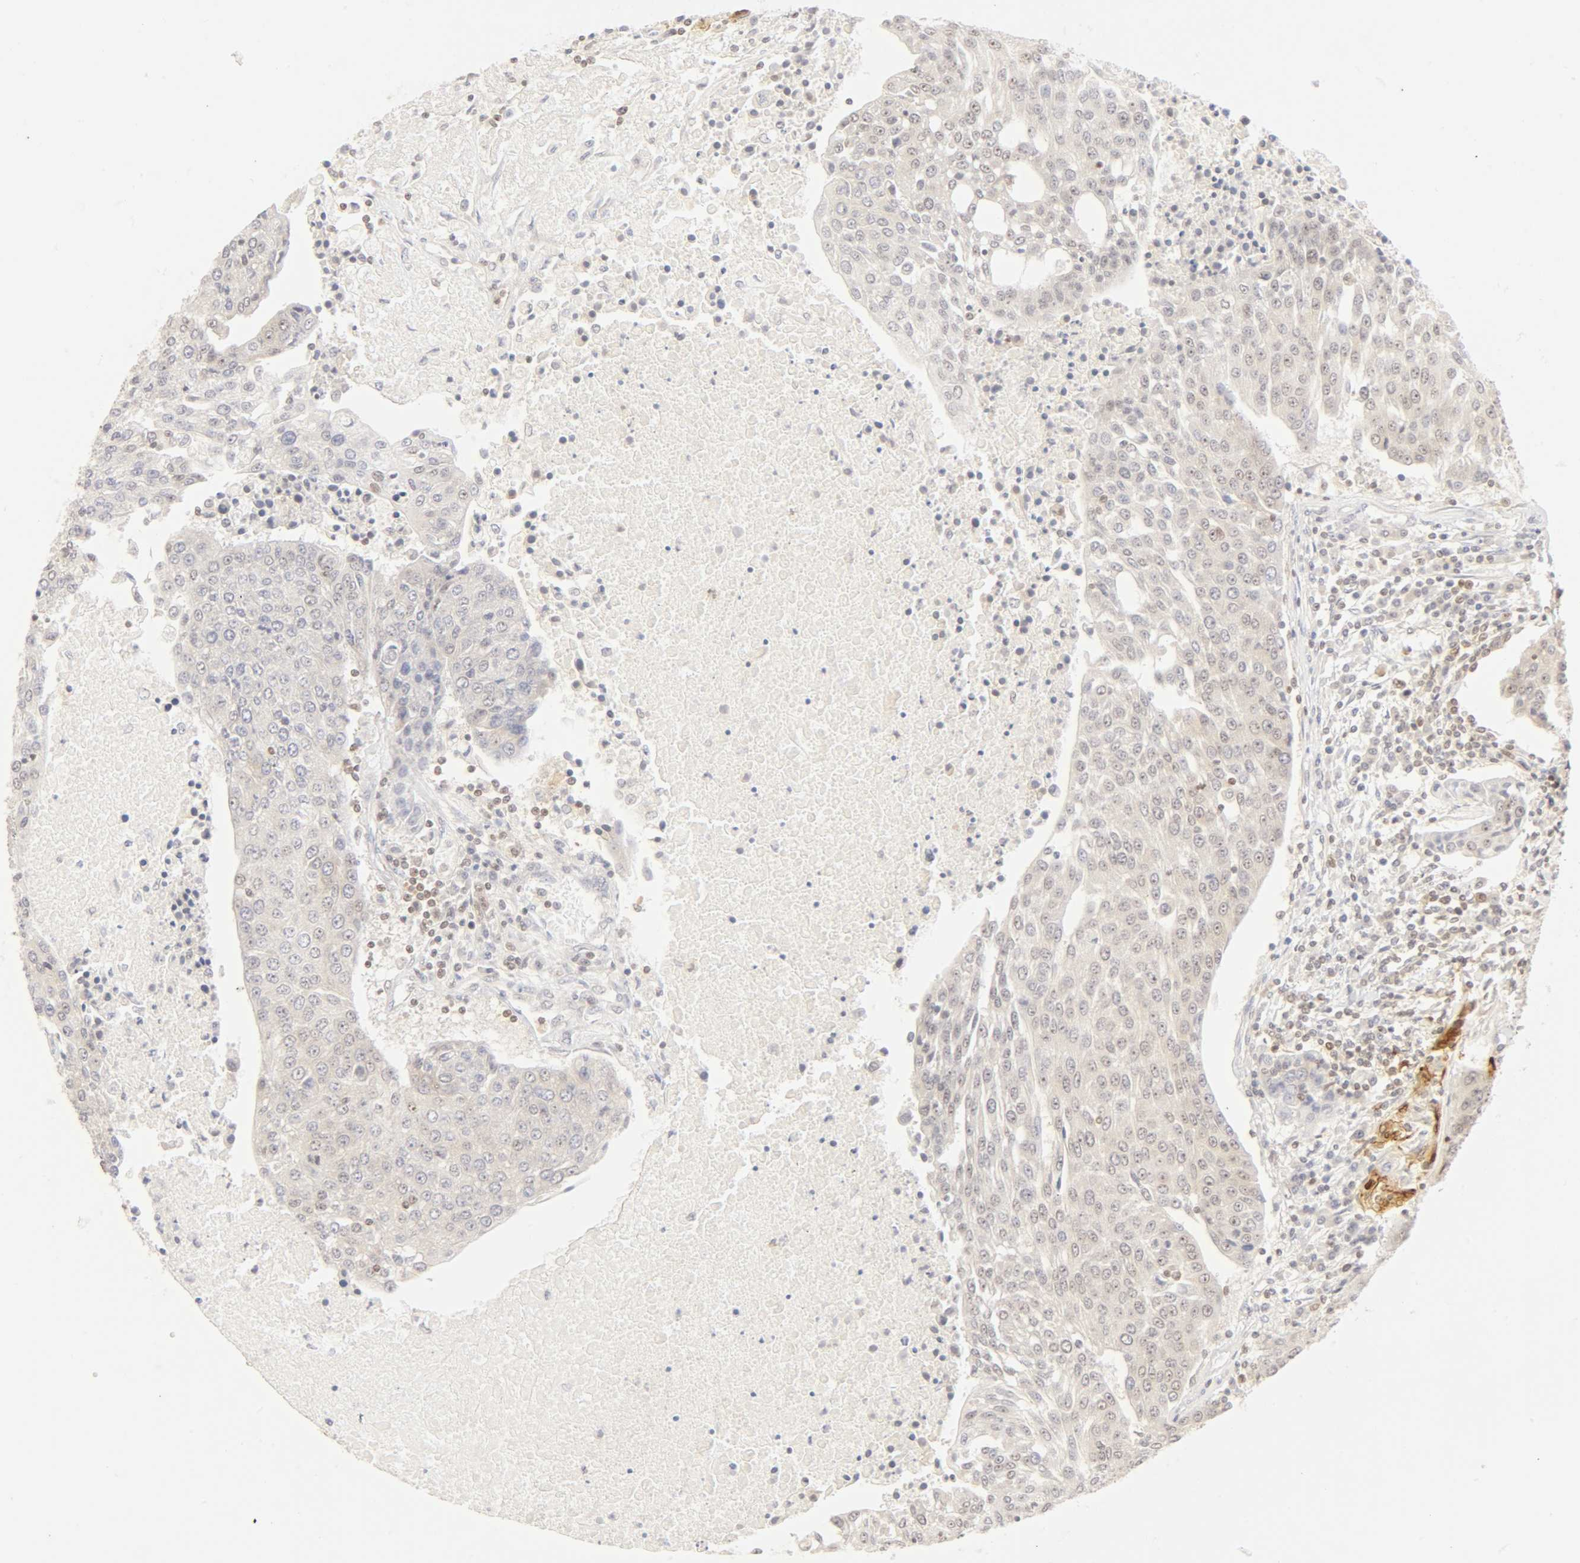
{"staining": {"intensity": "negative", "quantity": "none", "location": "none"}, "tissue": "urothelial cancer", "cell_type": "Tumor cells", "image_type": "cancer", "snomed": [{"axis": "morphology", "description": "Urothelial carcinoma, High grade"}, {"axis": "topography", "description": "Urinary bladder"}], "caption": "The immunohistochemistry (IHC) micrograph has no significant positivity in tumor cells of urothelial cancer tissue. (DAB (3,3'-diaminobenzidine) immunohistochemistry (IHC), high magnification).", "gene": "KIF2A", "patient": {"sex": "female", "age": 85}}